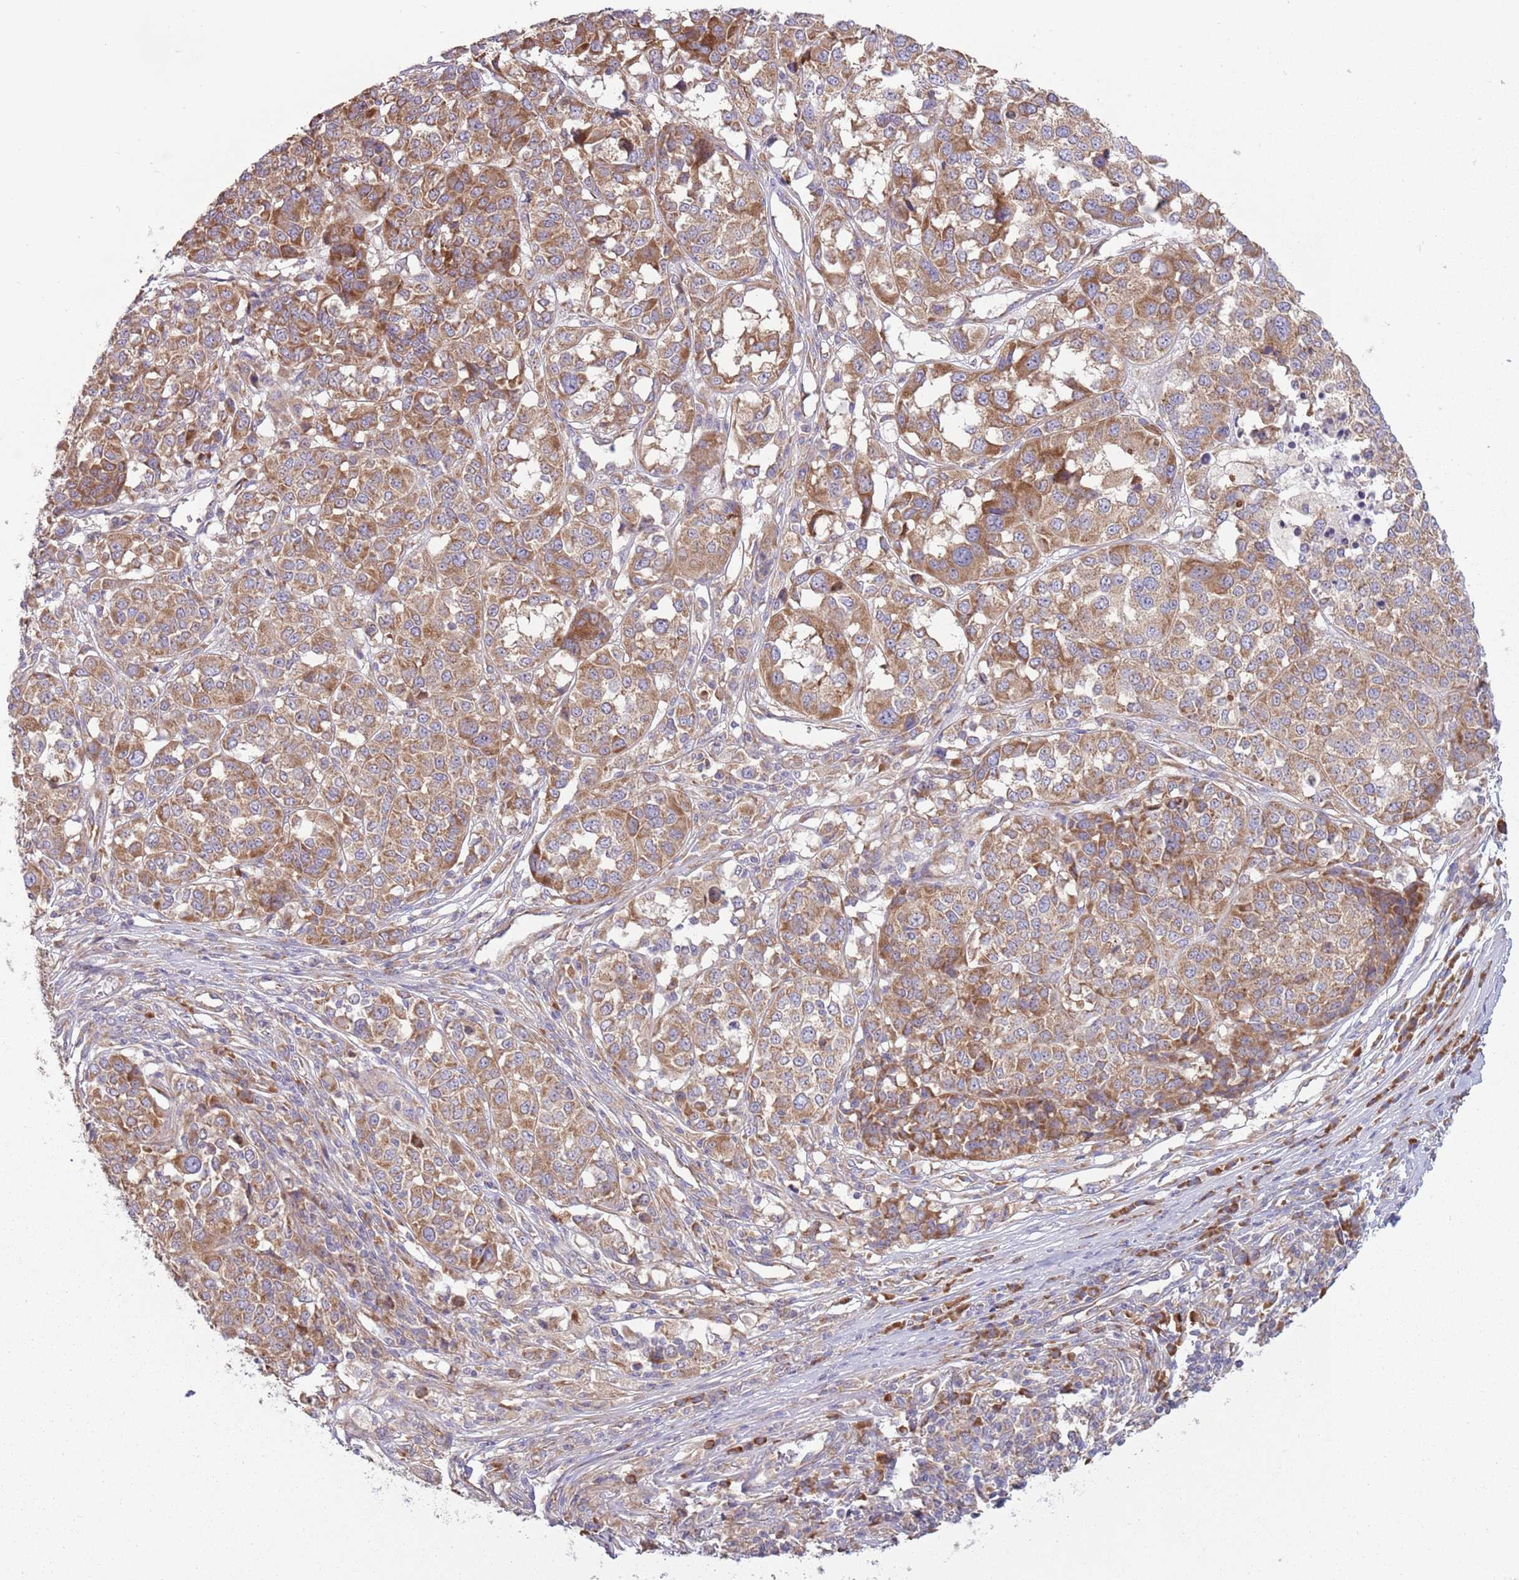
{"staining": {"intensity": "moderate", "quantity": ">75%", "location": "cytoplasmic/membranous"}, "tissue": "melanoma", "cell_type": "Tumor cells", "image_type": "cancer", "snomed": [{"axis": "morphology", "description": "Malignant melanoma, Metastatic site"}, {"axis": "topography", "description": "Lymph node"}], "caption": "Immunohistochemical staining of human malignant melanoma (metastatic site) shows medium levels of moderate cytoplasmic/membranous staining in about >75% of tumor cells.", "gene": "RPL17-C18orf32", "patient": {"sex": "male", "age": 44}}